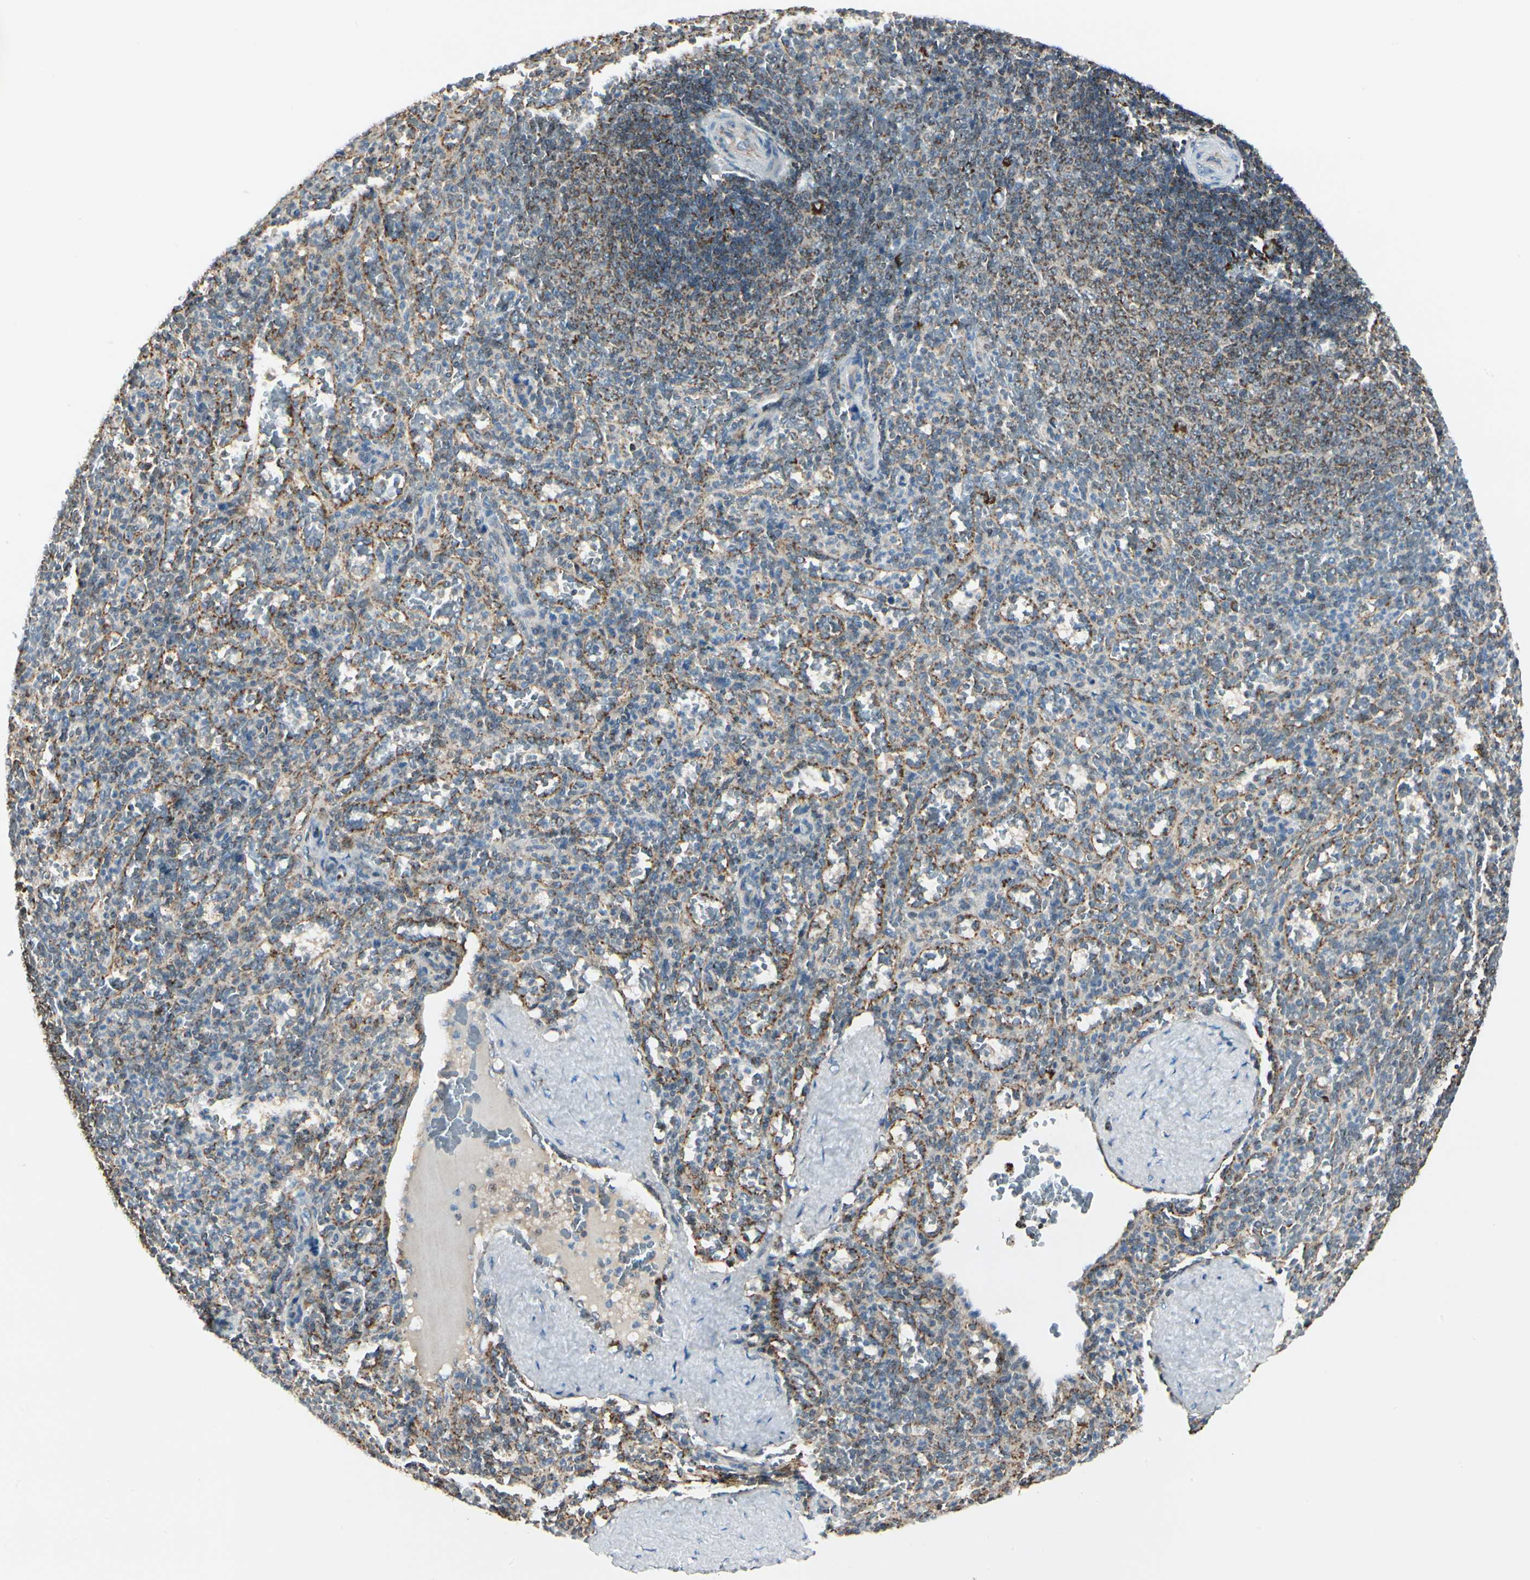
{"staining": {"intensity": "moderate", "quantity": "25%-75%", "location": "cytoplasmic/membranous"}, "tissue": "spleen", "cell_type": "Cells in red pulp", "image_type": "normal", "snomed": [{"axis": "morphology", "description": "Normal tissue, NOS"}, {"axis": "topography", "description": "Spleen"}], "caption": "A micrograph of spleen stained for a protein displays moderate cytoplasmic/membranous brown staining in cells in red pulp. (Stains: DAB (3,3'-diaminobenzidine) in brown, nuclei in blue, Microscopy: brightfield microscopy at high magnification).", "gene": "ANKS6", "patient": {"sex": "female", "age": 21}}